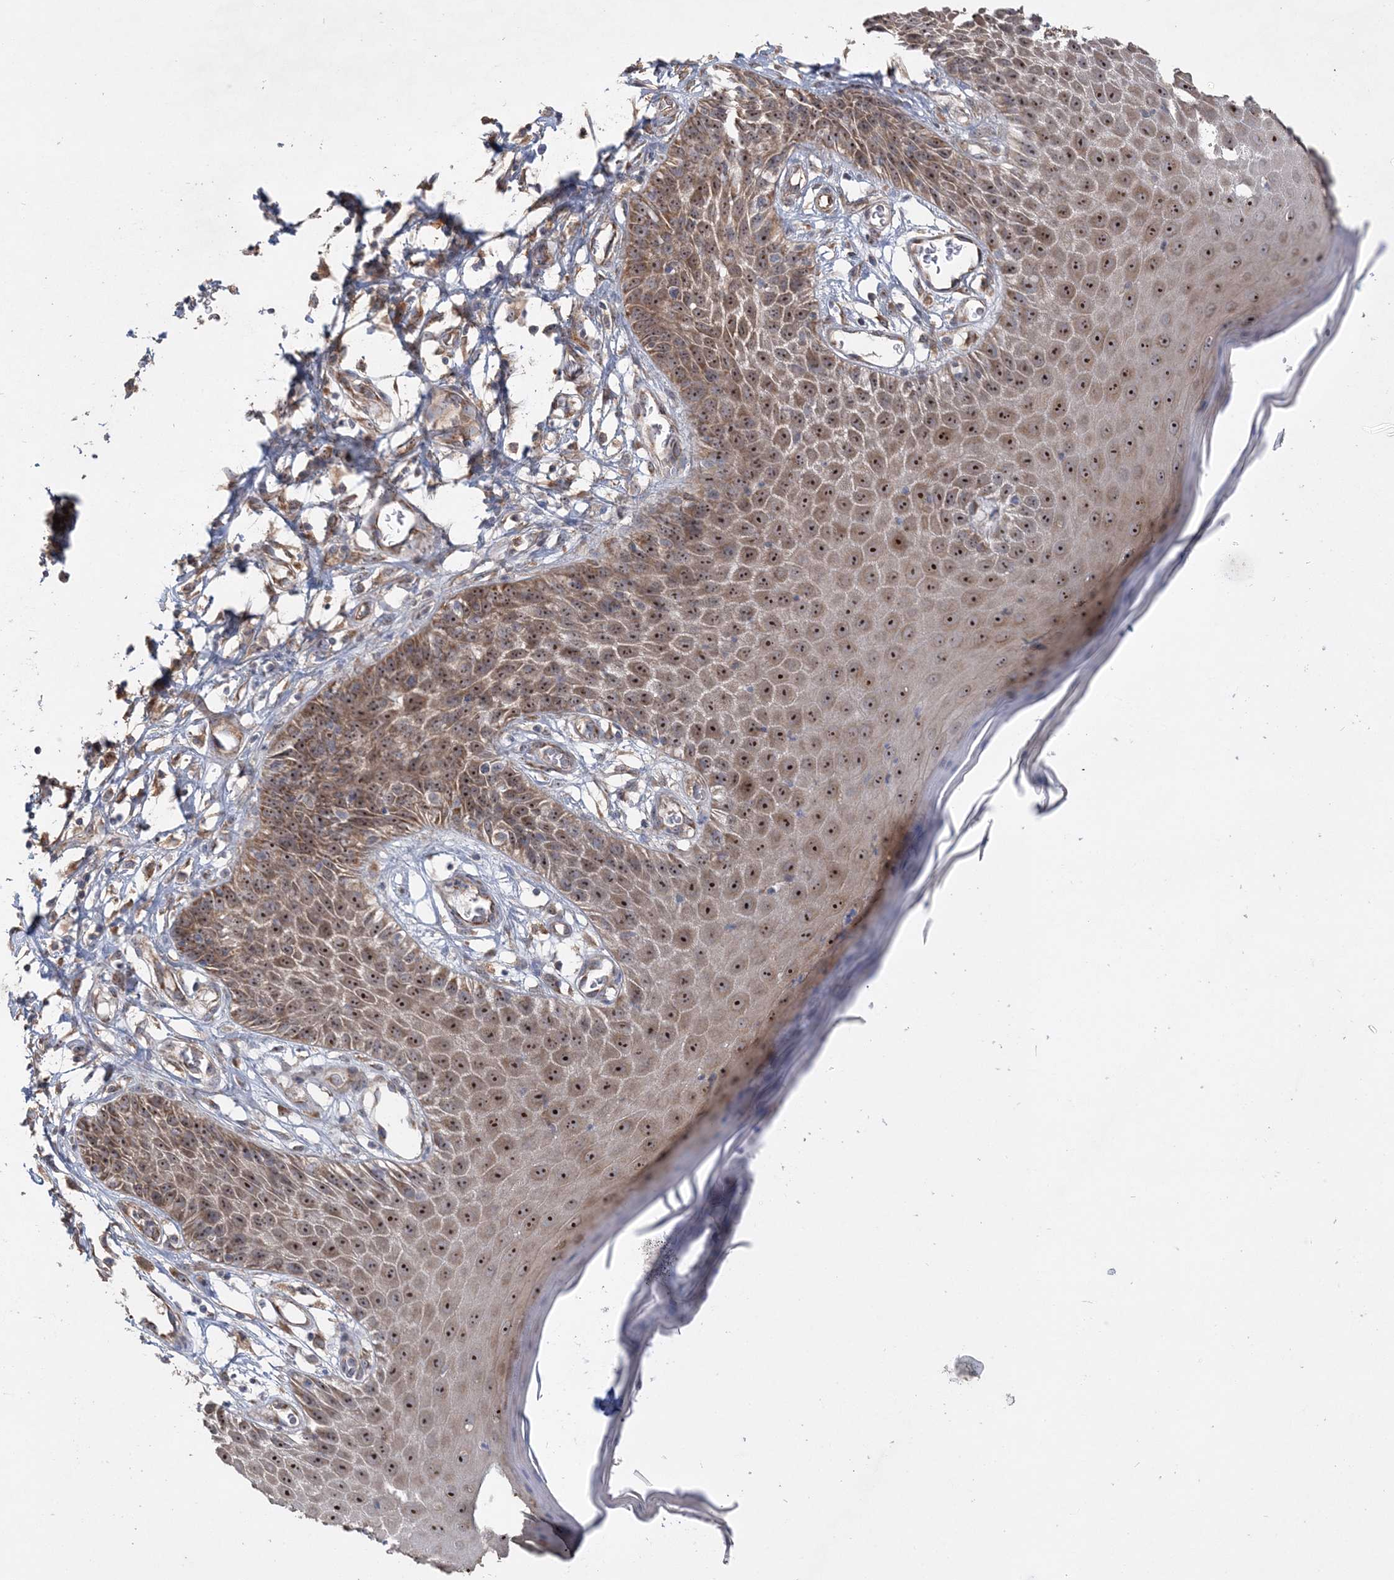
{"staining": {"intensity": "strong", "quantity": ">75%", "location": "cytoplasmic/membranous,nuclear"}, "tissue": "skin", "cell_type": "Epidermal cells", "image_type": "normal", "snomed": [{"axis": "morphology", "description": "Normal tissue, NOS"}, {"axis": "topography", "description": "Vulva"}], "caption": "Immunohistochemistry (IHC) histopathology image of normal skin: human skin stained using immunohistochemistry (IHC) displays high levels of strong protein expression localized specifically in the cytoplasmic/membranous,nuclear of epidermal cells, appearing as a cytoplasmic/membranous,nuclear brown color.", "gene": "FEZ2", "patient": {"sex": "female", "age": 68}}